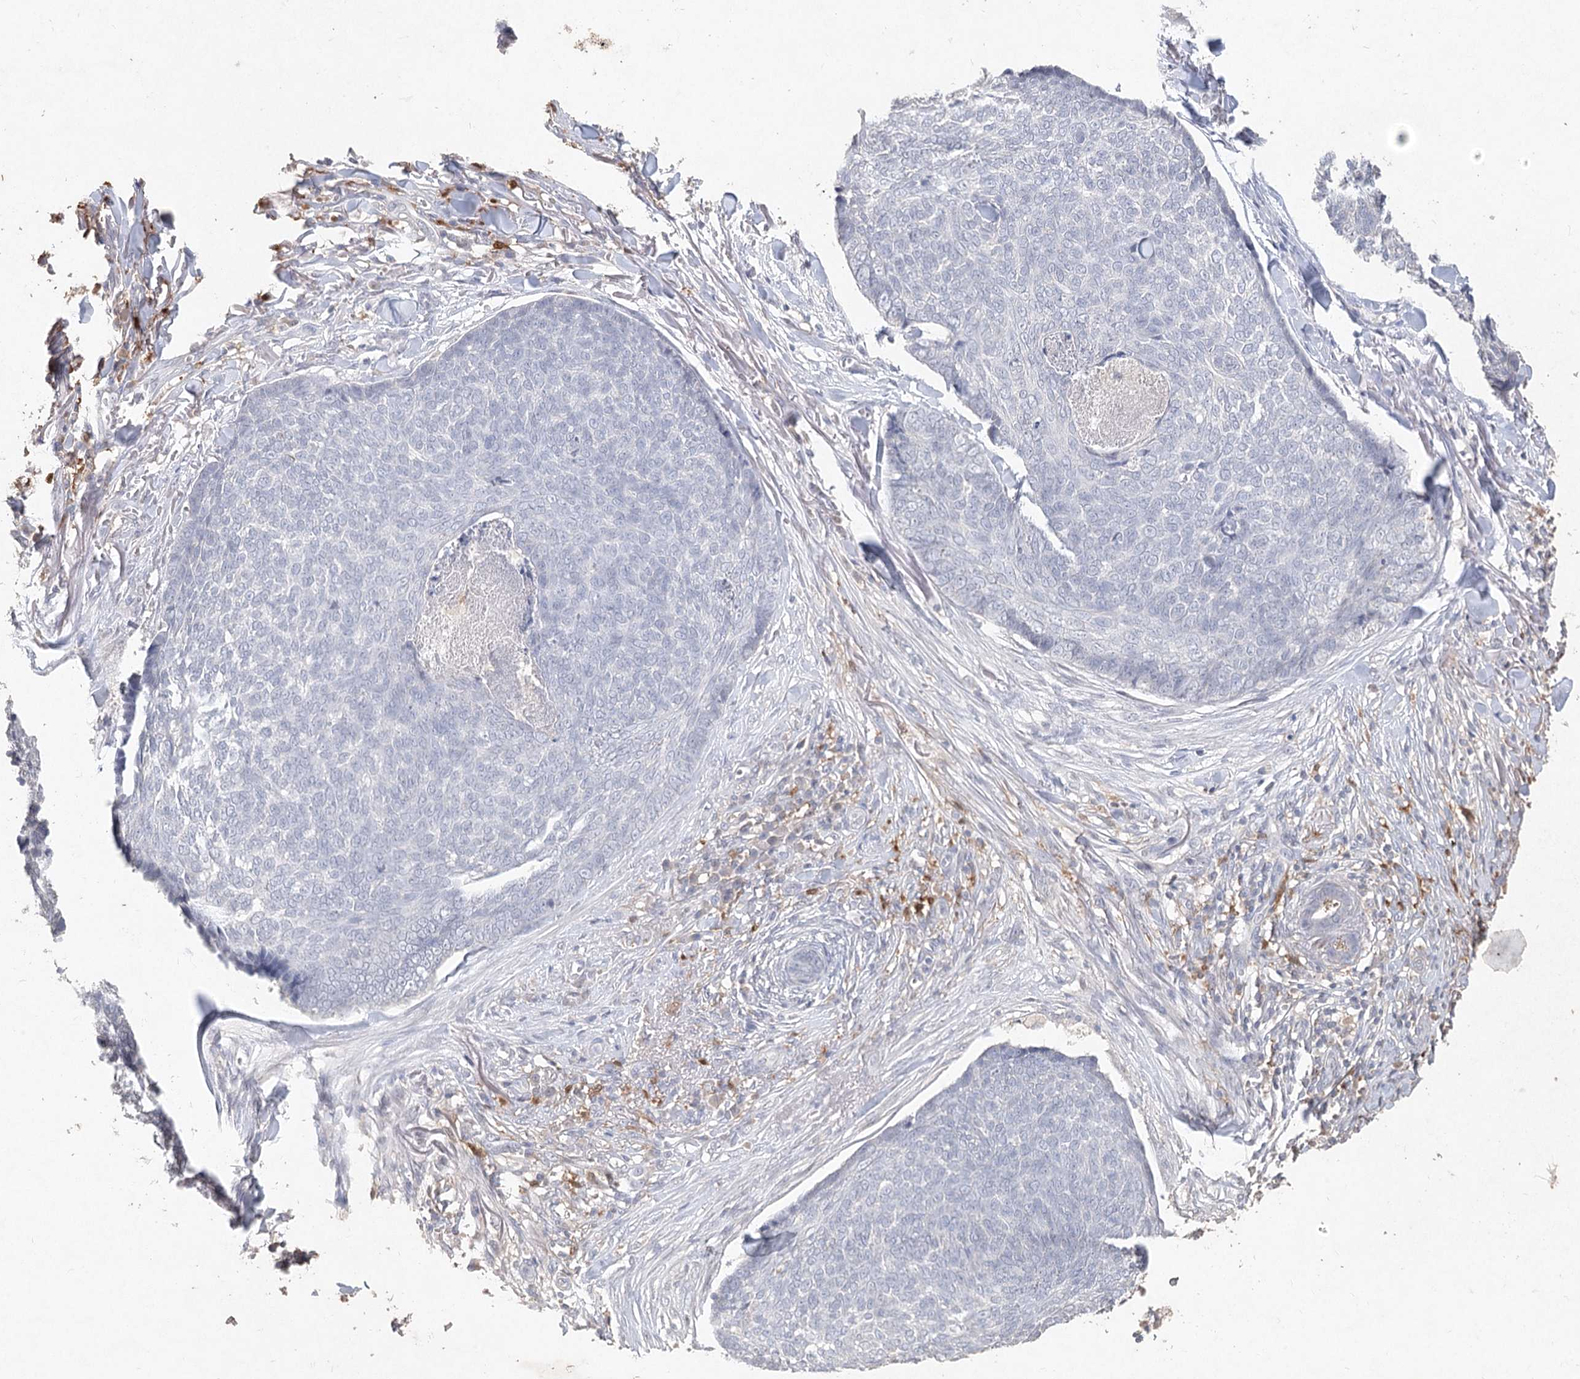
{"staining": {"intensity": "negative", "quantity": "none", "location": "none"}, "tissue": "skin cancer", "cell_type": "Tumor cells", "image_type": "cancer", "snomed": [{"axis": "morphology", "description": "Basal cell carcinoma"}, {"axis": "topography", "description": "Skin"}], "caption": "The photomicrograph demonstrates no staining of tumor cells in basal cell carcinoma (skin).", "gene": "ARSI", "patient": {"sex": "male", "age": 84}}